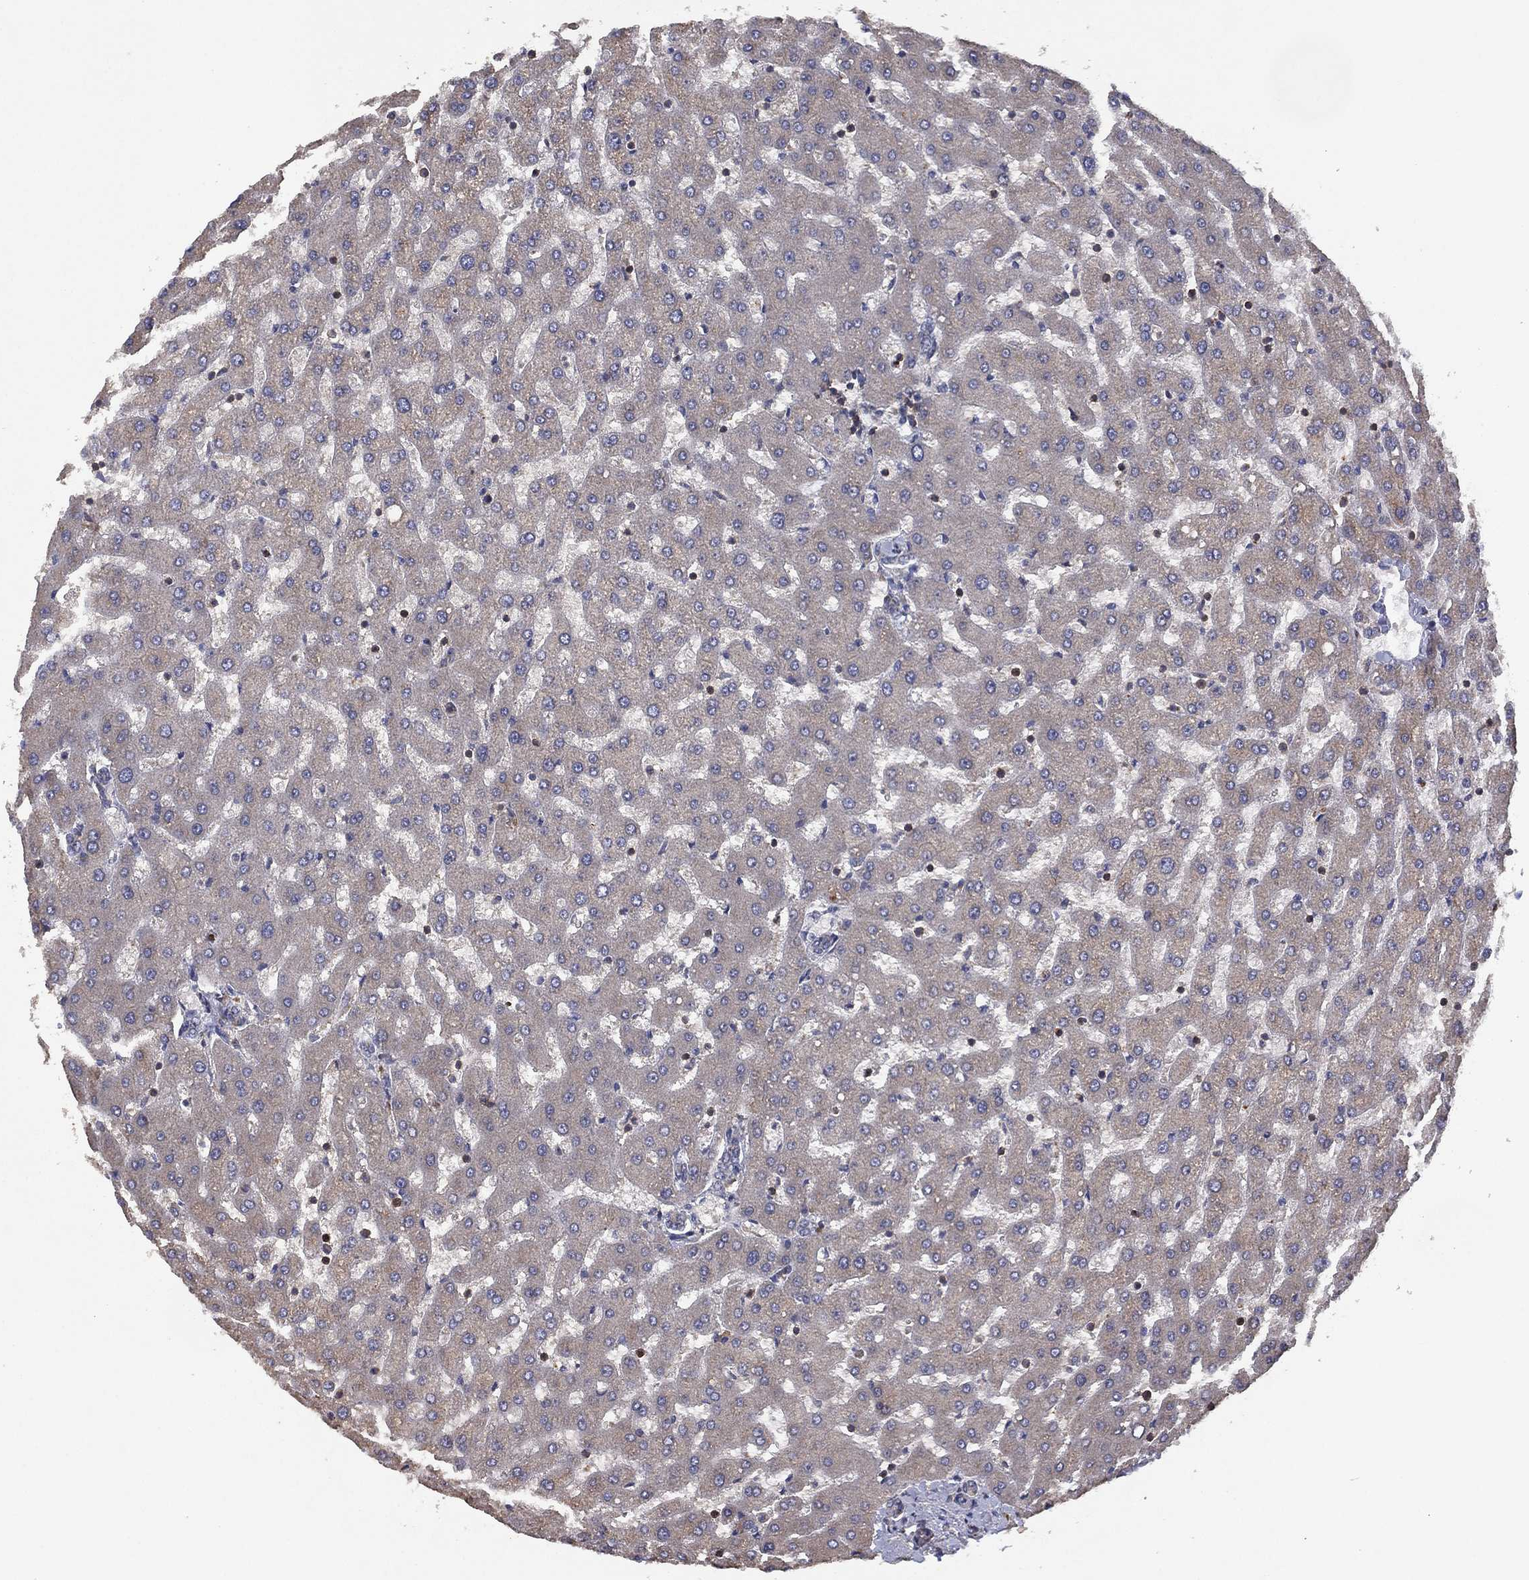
{"staining": {"intensity": "negative", "quantity": "none", "location": "none"}, "tissue": "liver", "cell_type": "Cholangiocytes", "image_type": "normal", "snomed": [{"axis": "morphology", "description": "Normal tissue, NOS"}, {"axis": "topography", "description": "Liver"}], "caption": "Immunohistochemistry (IHC) micrograph of unremarkable liver: human liver stained with DAB exhibits no significant protein positivity in cholangiocytes.", "gene": "DOCK8", "patient": {"sex": "female", "age": 50}}